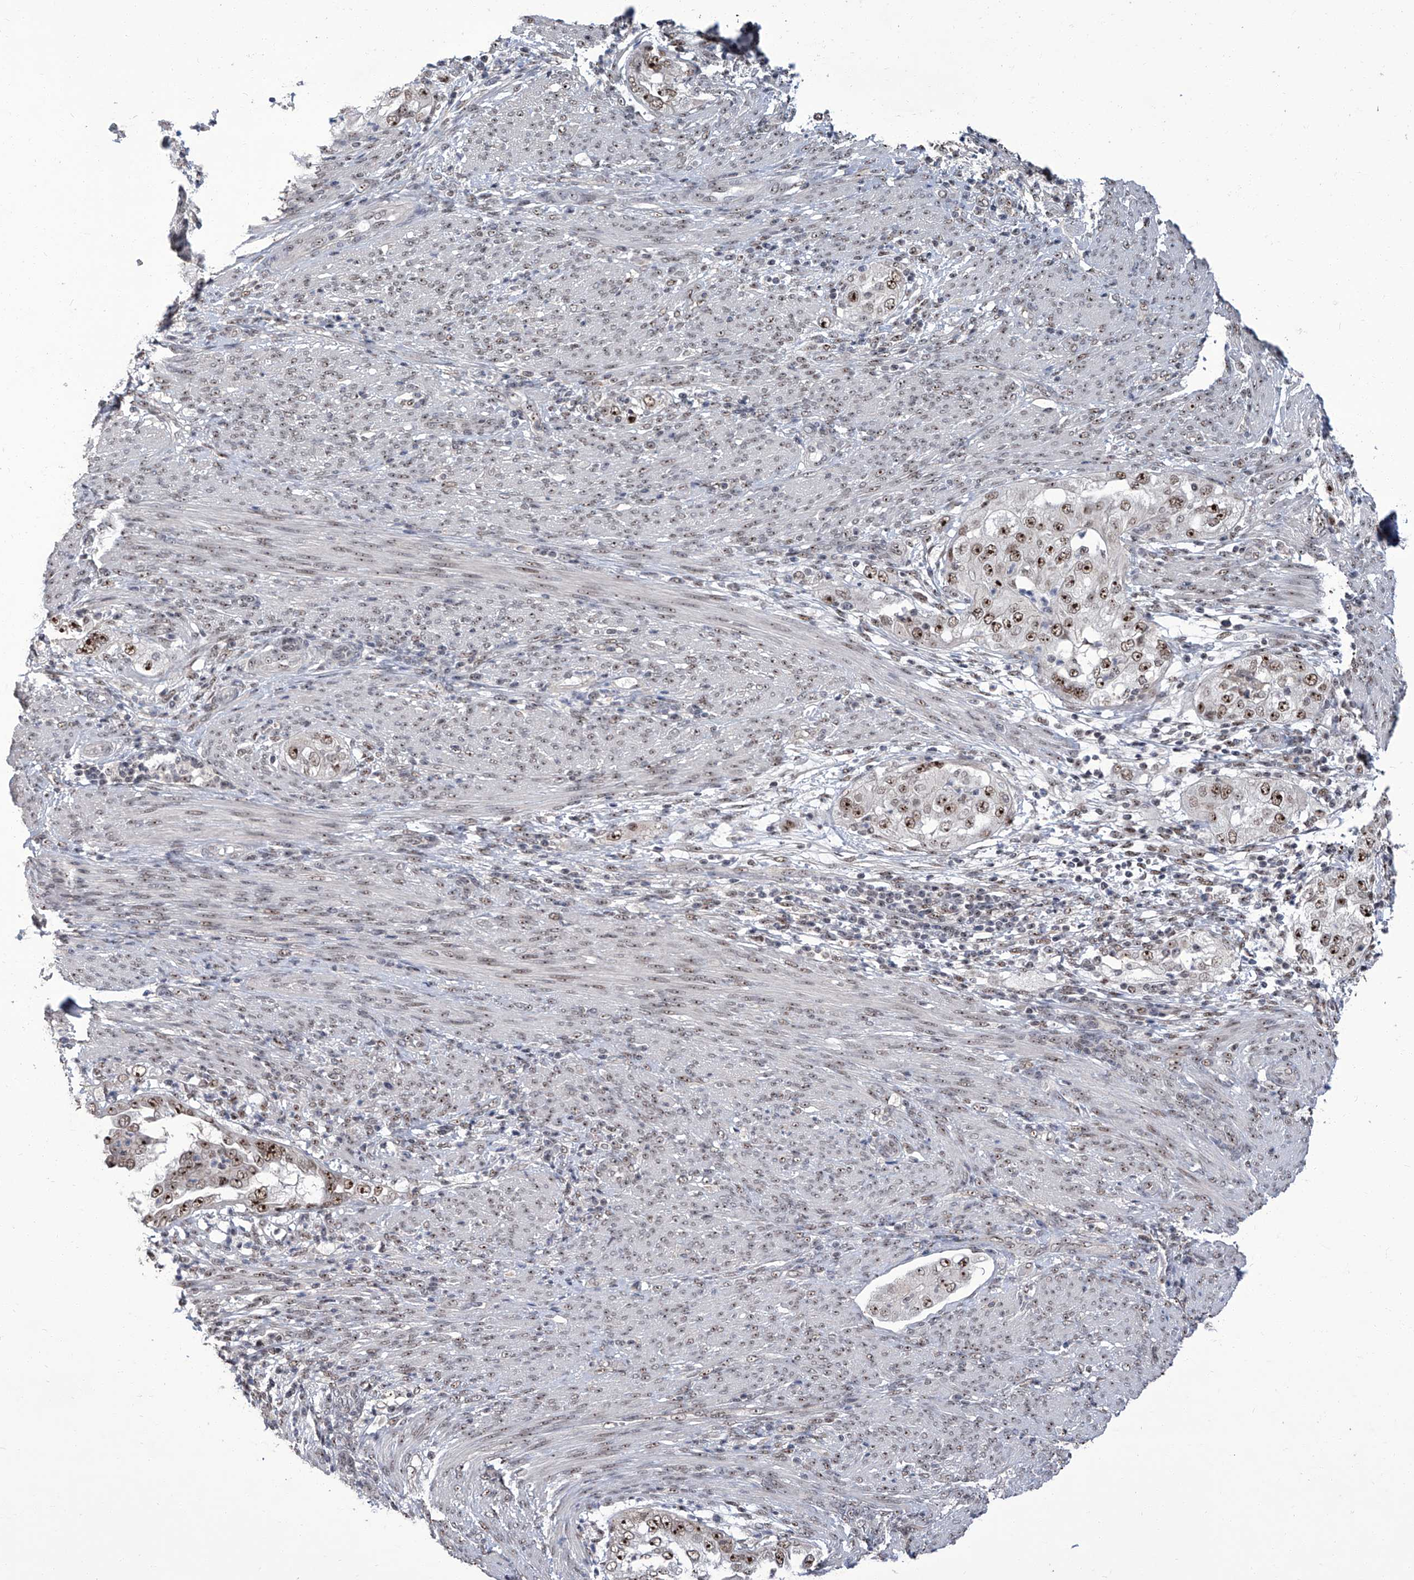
{"staining": {"intensity": "moderate", "quantity": ">75%", "location": "nuclear"}, "tissue": "endometrial cancer", "cell_type": "Tumor cells", "image_type": "cancer", "snomed": [{"axis": "morphology", "description": "Adenocarcinoma, NOS"}, {"axis": "topography", "description": "Endometrium"}], "caption": "Moderate nuclear positivity for a protein is seen in about >75% of tumor cells of endometrial cancer (adenocarcinoma) using immunohistochemistry.", "gene": "CMTR1", "patient": {"sex": "female", "age": 85}}